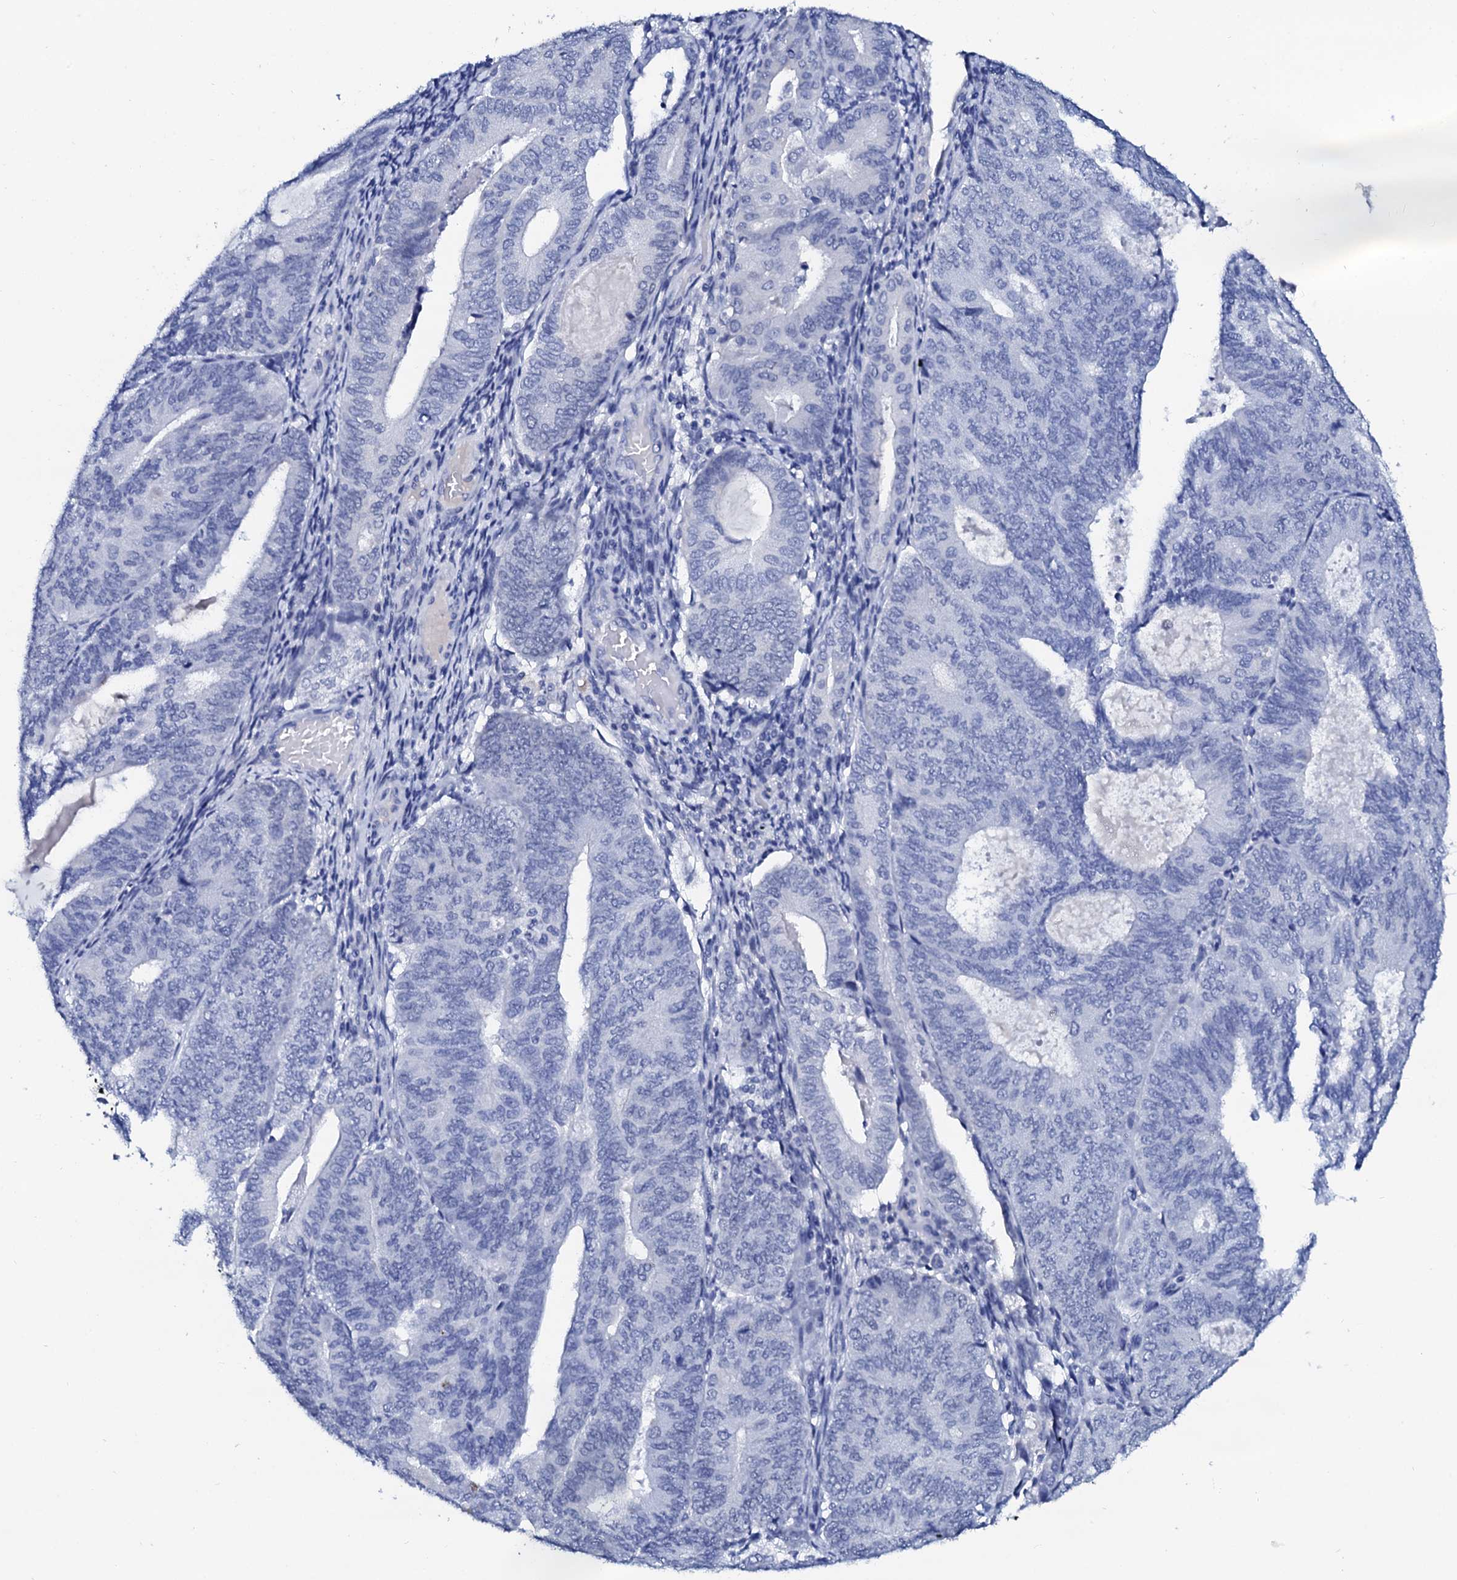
{"staining": {"intensity": "negative", "quantity": "none", "location": "none"}, "tissue": "endometrial cancer", "cell_type": "Tumor cells", "image_type": "cancer", "snomed": [{"axis": "morphology", "description": "Adenocarcinoma, NOS"}, {"axis": "topography", "description": "Endometrium"}], "caption": "Human endometrial adenocarcinoma stained for a protein using immunohistochemistry demonstrates no staining in tumor cells.", "gene": "SPATA19", "patient": {"sex": "female", "age": 81}}